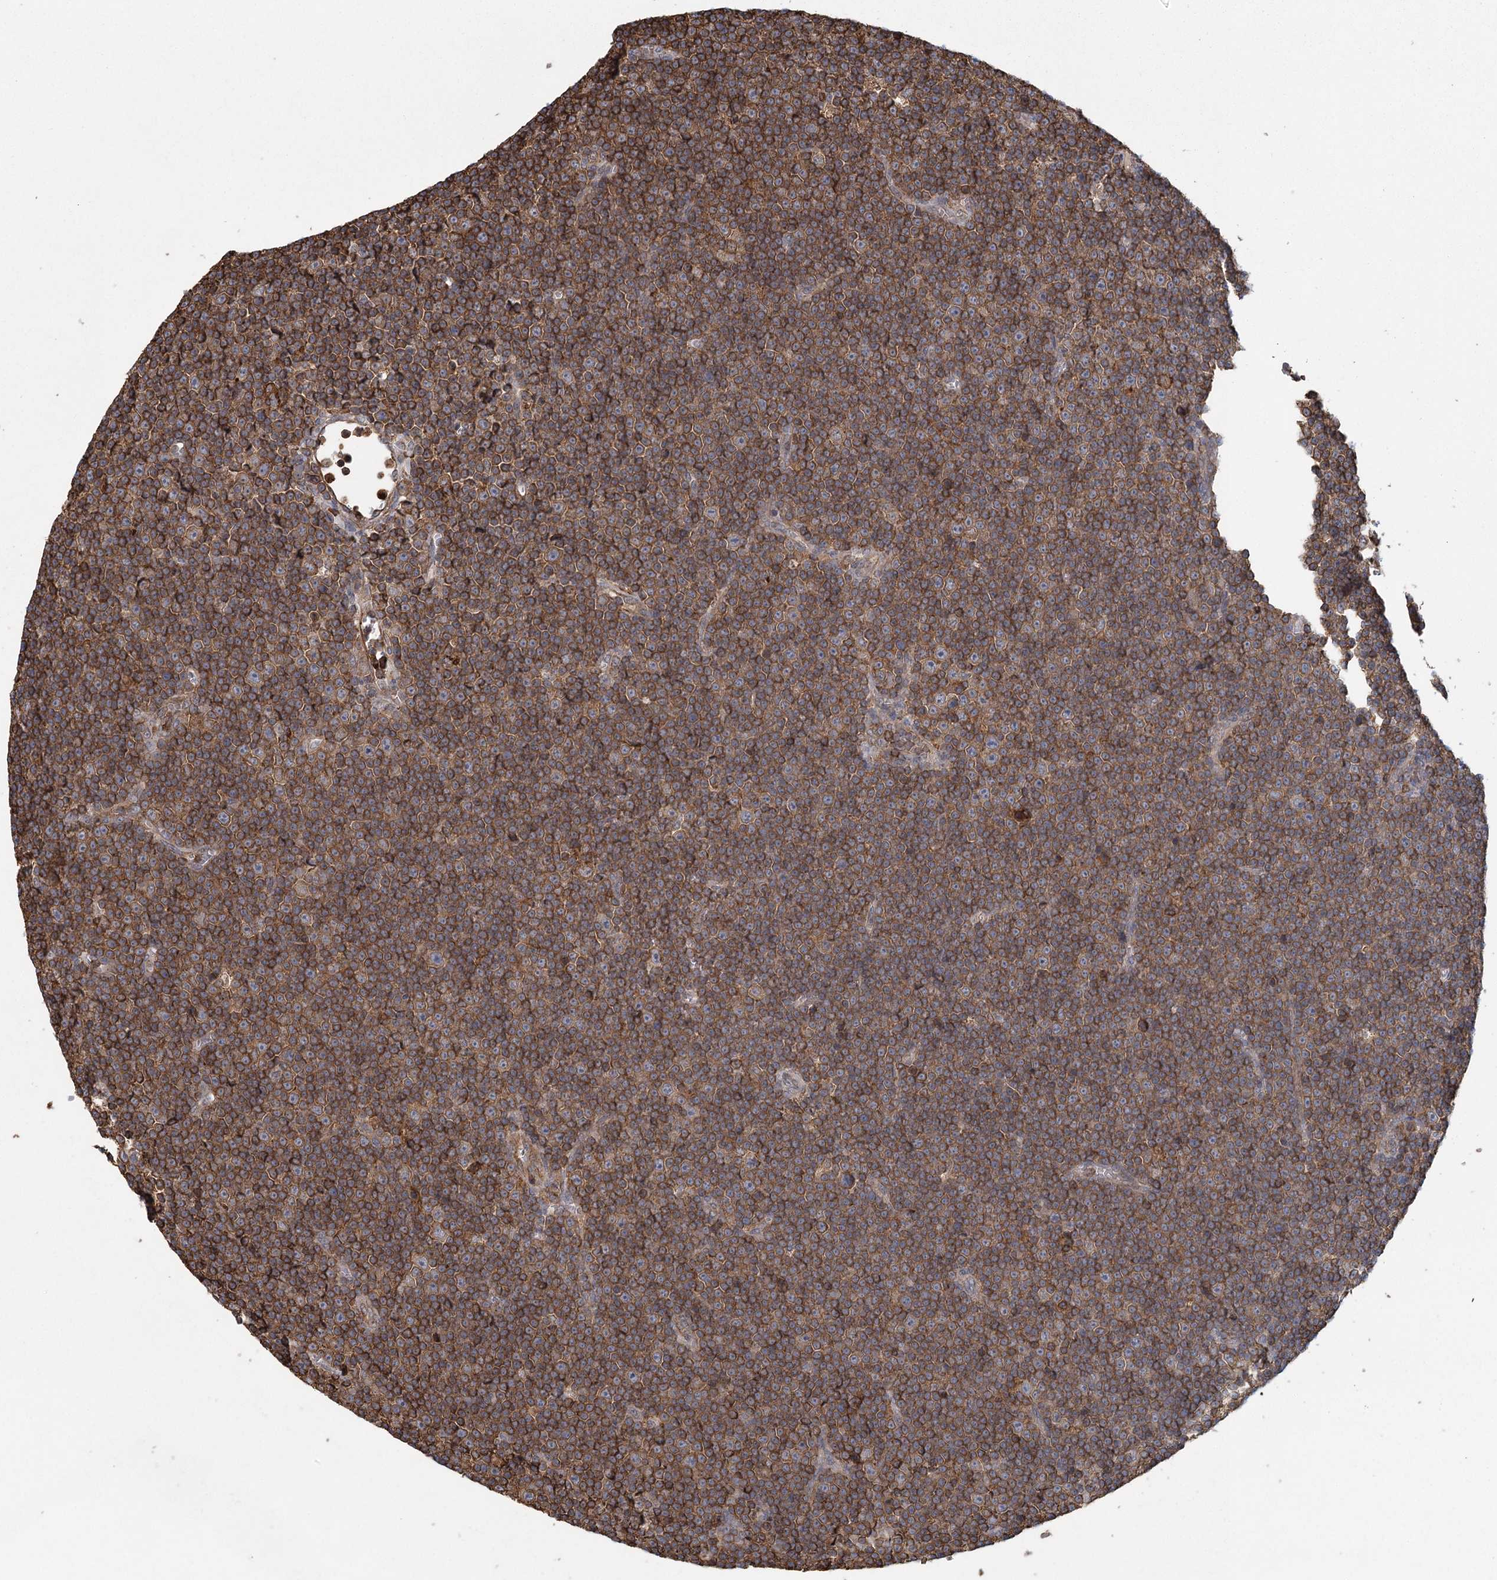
{"staining": {"intensity": "moderate", "quantity": ">75%", "location": "cytoplasmic/membranous"}, "tissue": "lymphoma", "cell_type": "Tumor cells", "image_type": "cancer", "snomed": [{"axis": "morphology", "description": "Malignant lymphoma, non-Hodgkin's type, Low grade"}, {"axis": "topography", "description": "Lymph node"}], "caption": "High-magnification brightfield microscopy of low-grade malignant lymphoma, non-Hodgkin's type stained with DAB (3,3'-diaminobenzidine) (brown) and counterstained with hematoxylin (blue). tumor cells exhibit moderate cytoplasmic/membranous positivity is seen in approximately>75% of cells.", "gene": "PLEKHA7", "patient": {"sex": "female", "age": 67}}